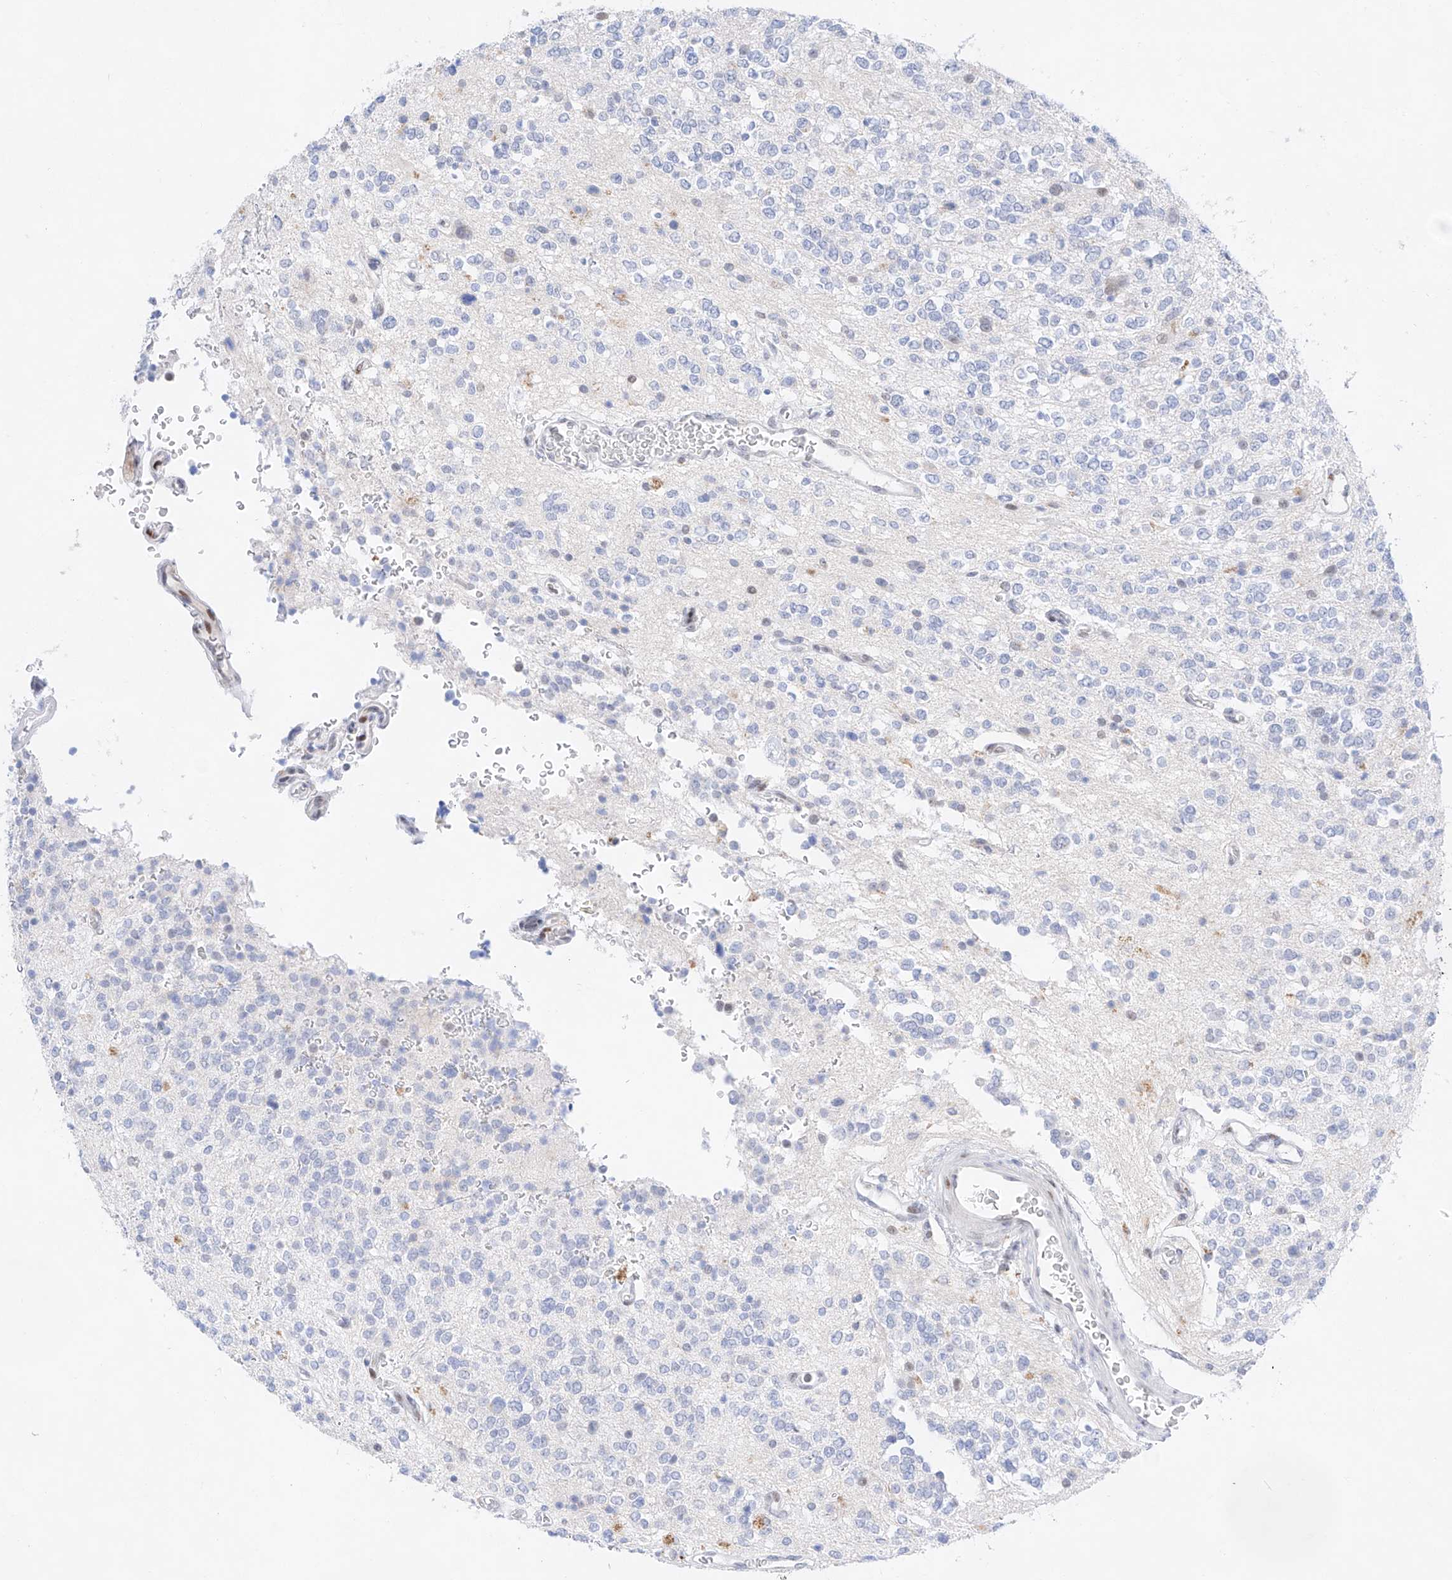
{"staining": {"intensity": "negative", "quantity": "none", "location": "none"}, "tissue": "glioma", "cell_type": "Tumor cells", "image_type": "cancer", "snomed": [{"axis": "morphology", "description": "Glioma, malignant, High grade"}, {"axis": "topography", "description": "Brain"}], "caption": "Tumor cells show no significant protein positivity in glioma.", "gene": "NT5C3B", "patient": {"sex": "male", "age": 34}}